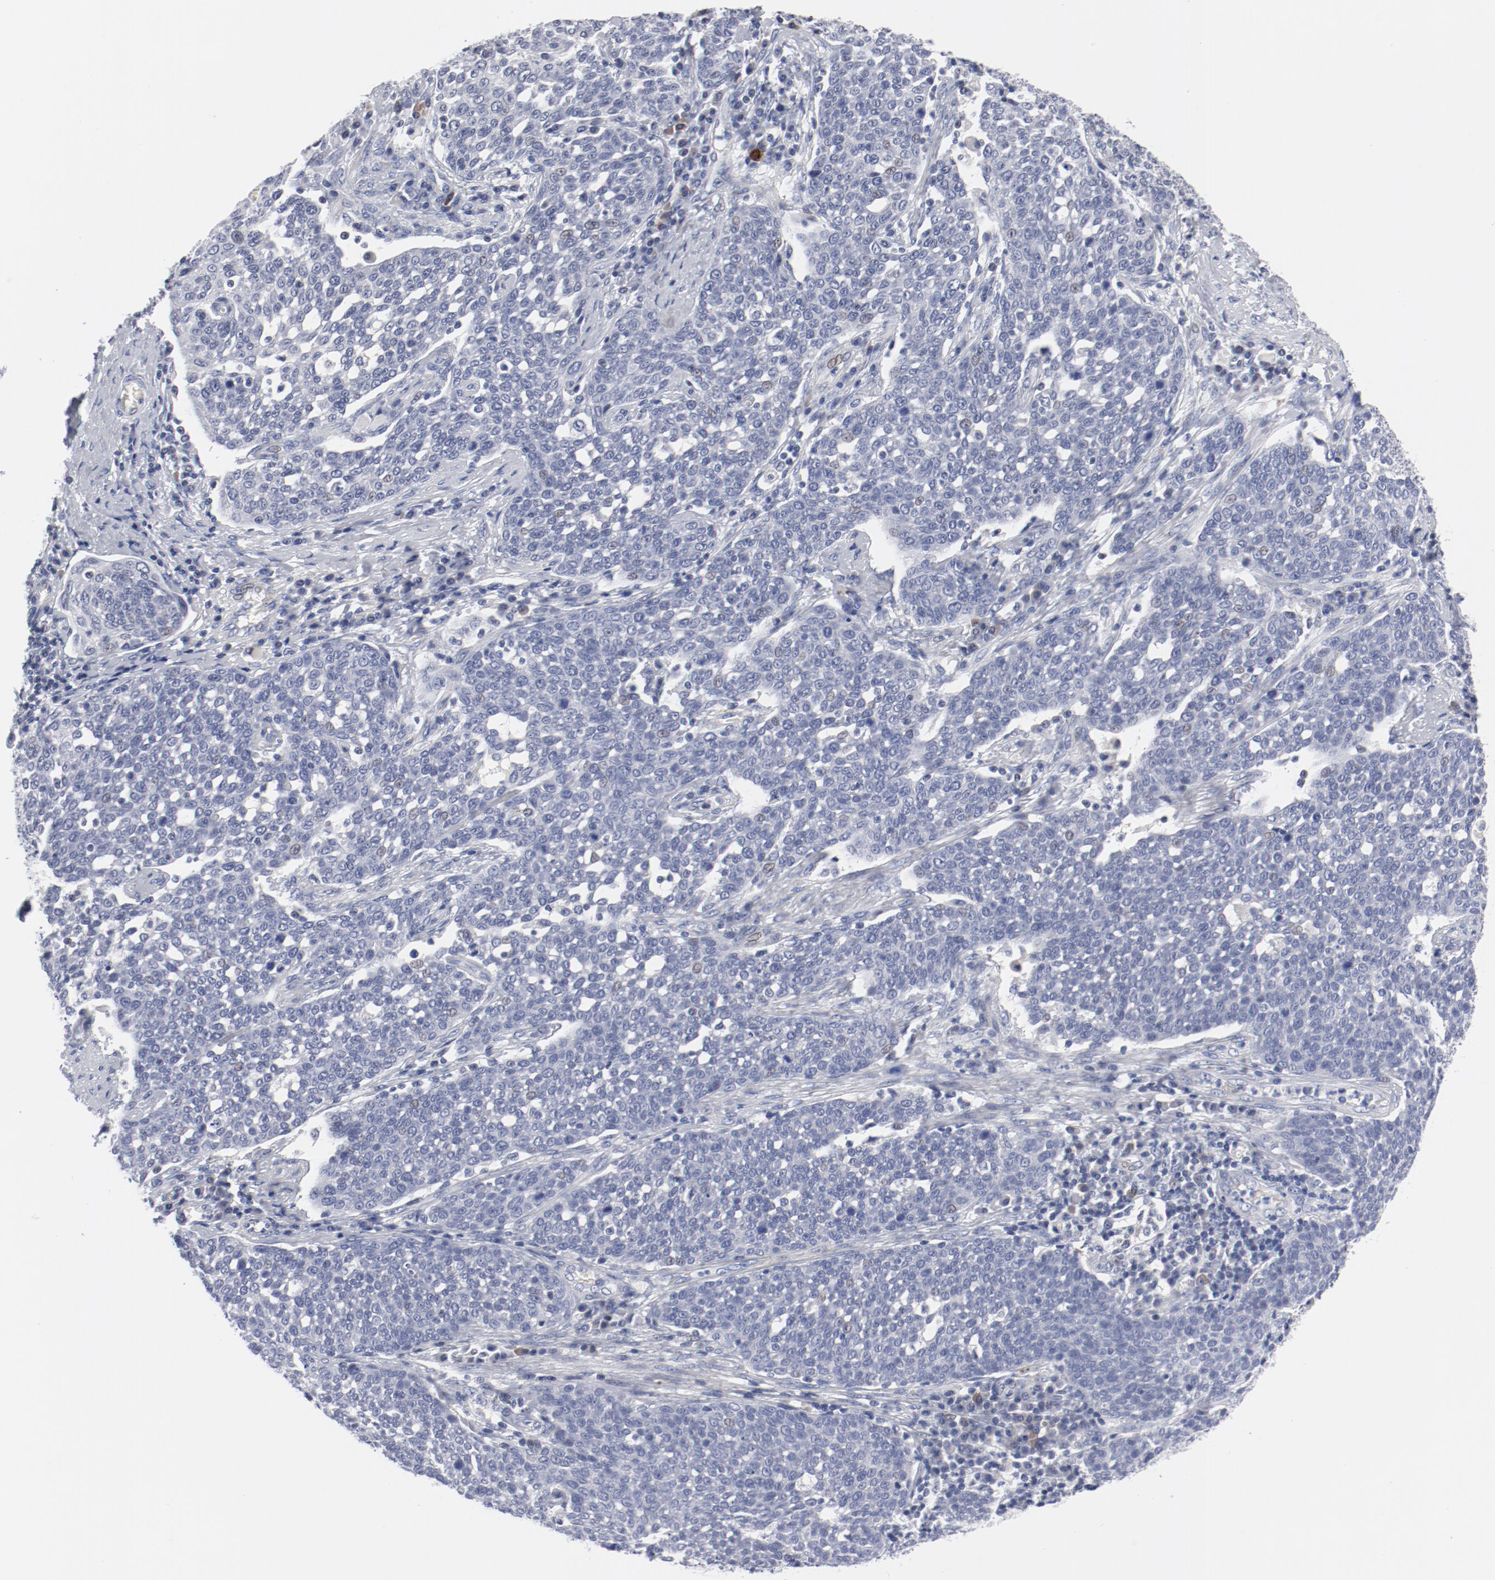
{"staining": {"intensity": "negative", "quantity": "none", "location": "none"}, "tissue": "cervical cancer", "cell_type": "Tumor cells", "image_type": "cancer", "snomed": [{"axis": "morphology", "description": "Squamous cell carcinoma, NOS"}, {"axis": "topography", "description": "Cervix"}], "caption": "DAB immunohistochemical staining of human squamous cell carcinoma (cervical) demonstrates no significant positivity in tumor cells.", "gene": "KCNK13", "patient": {"sex": "female", "age": 34}}